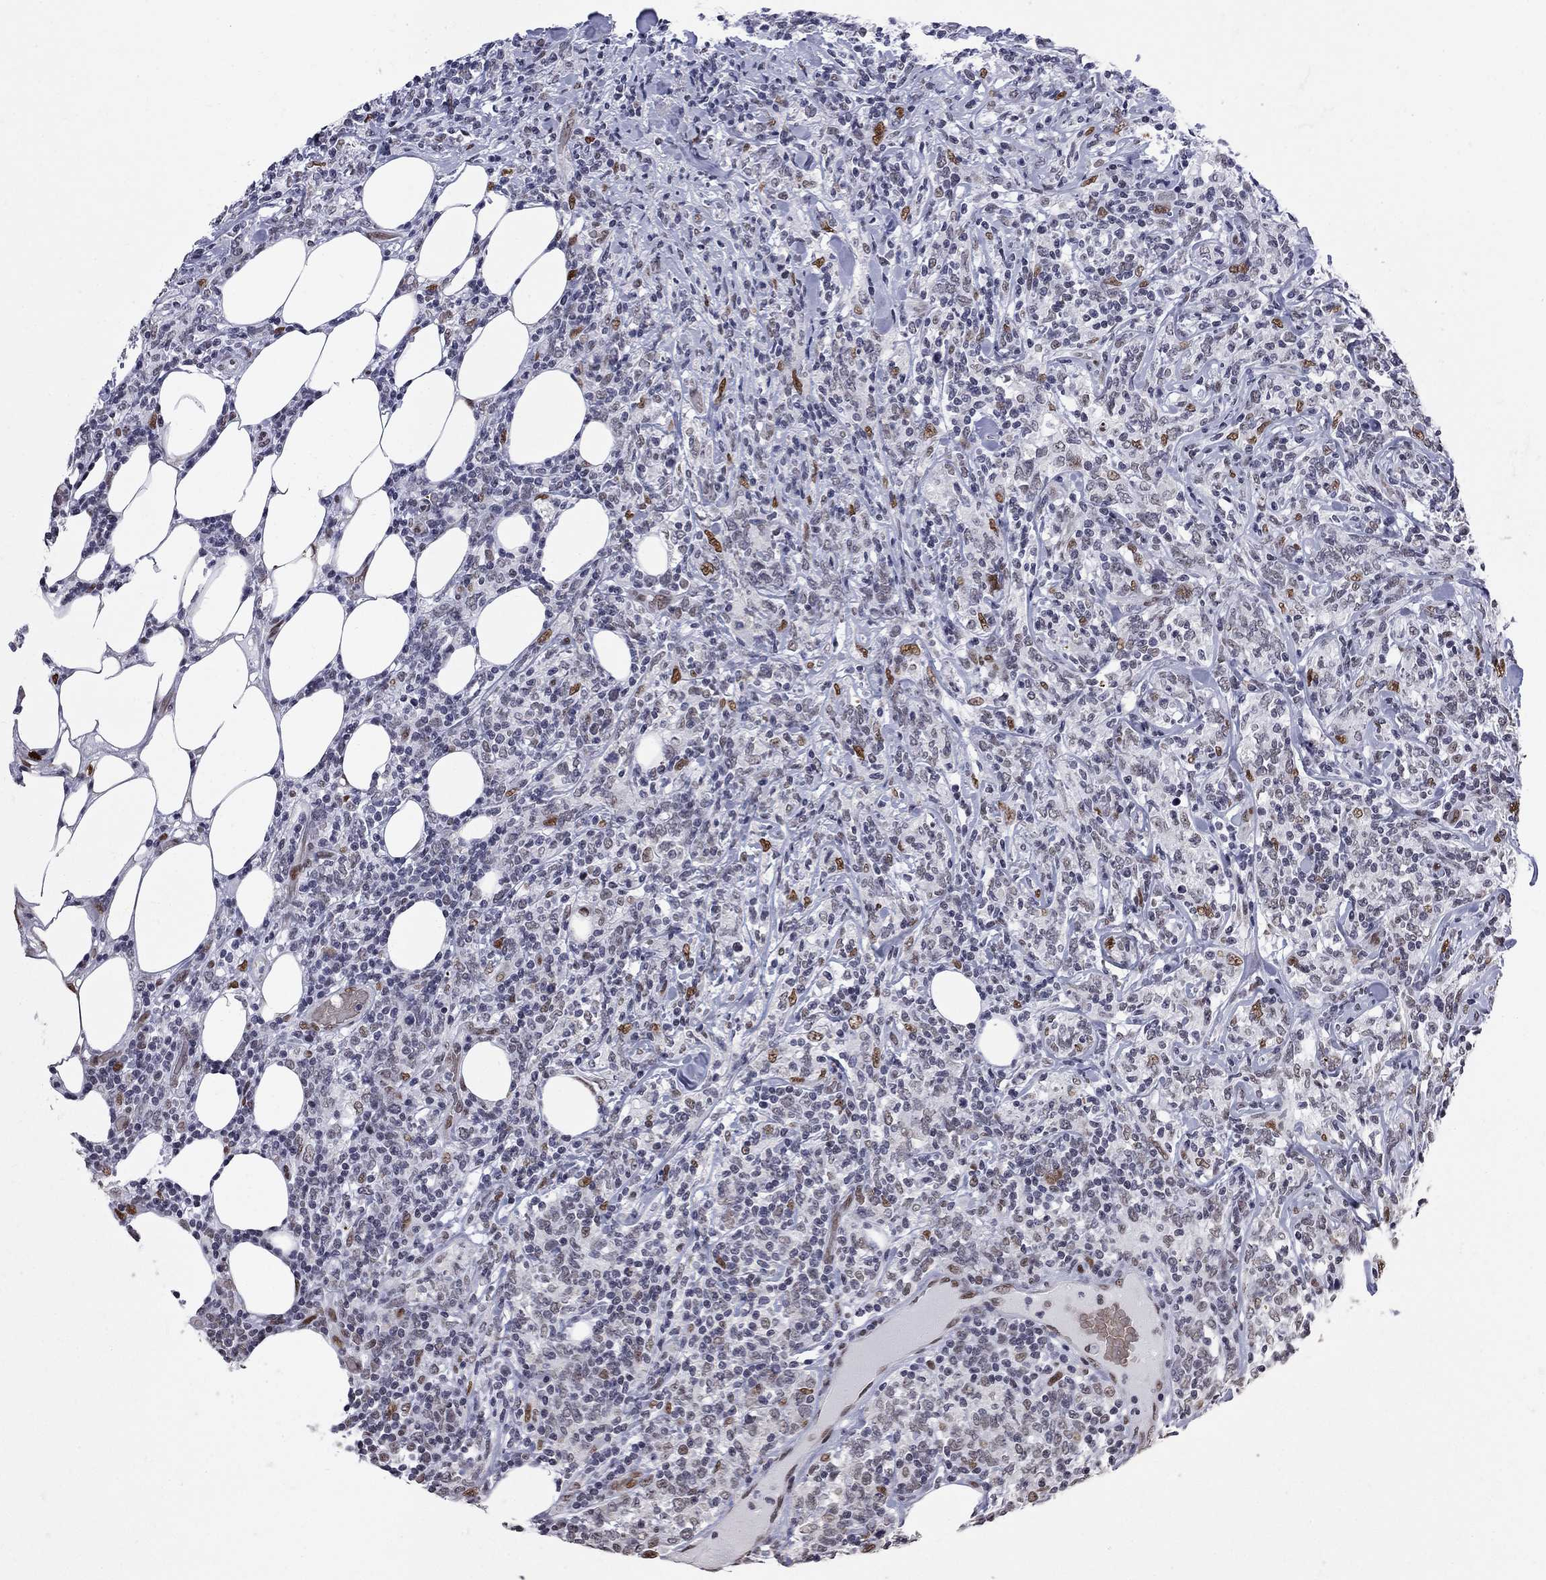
{"staining": {"intensity": "negative", "quantity": "none", "location": "none"}, "tissue": "lymphoma", "cell_type": "Tumor cells", "image_type": "cancer", "snomed": [{"axis": "morphology", "description": "Malignant lymphoma, non-Hodgkin's type, High grade"}, {"axis": "topography", "description": "Lymph node"}], "caption": "An immunohistochemistry (IHC) micrograph of lymphoma is shown. There is no staining in tumor cells of lymphoma.", "gene": "ZBTB47", "patient": {"sex": "female", "age": 84}}